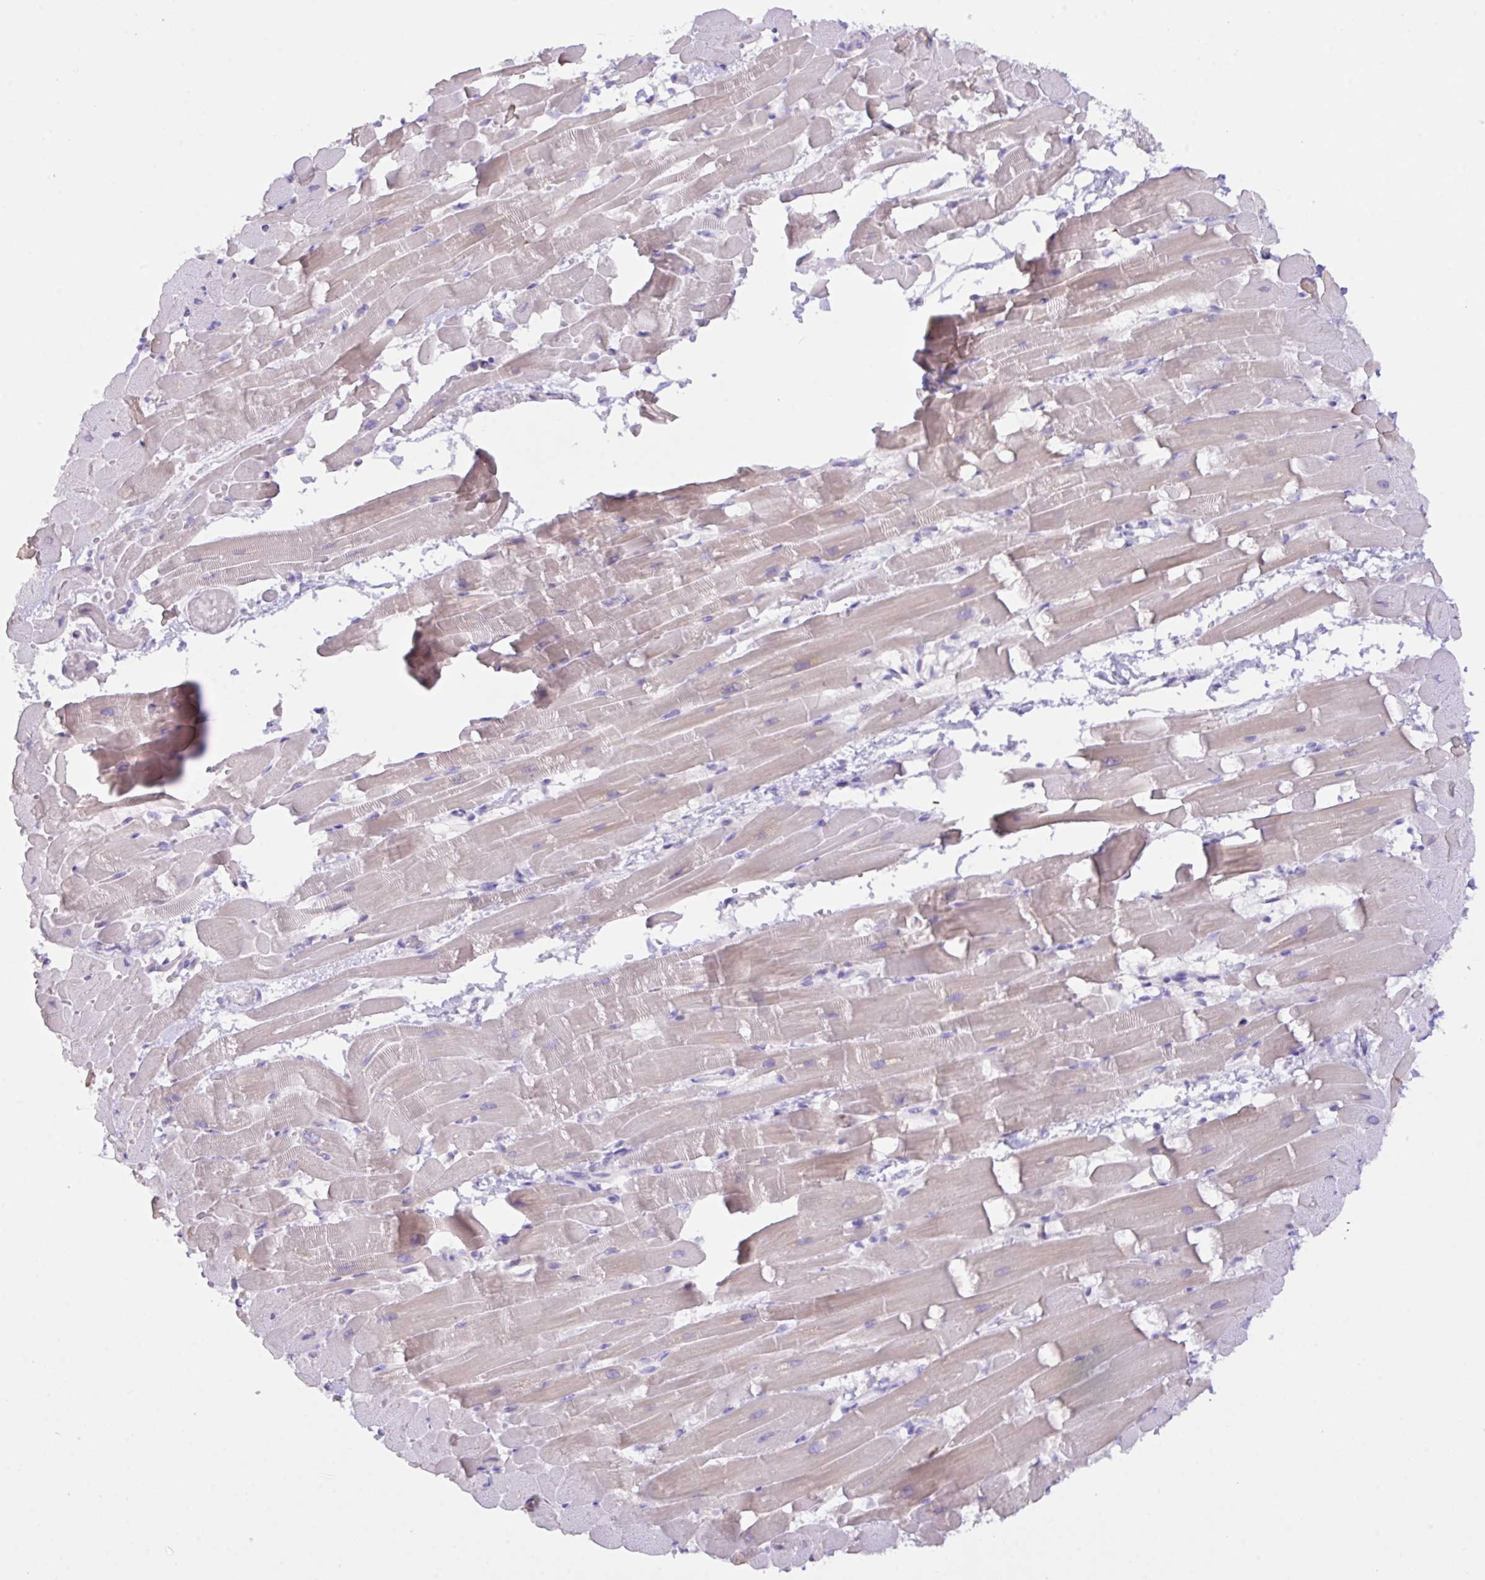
{"staining": {"intensity": "weak", "quantity": "25%-75%", "location": "cytoplasmic/membranous"}, "tissue": "heart muscle", "cell_type": "Cardiomyocytes", "image_type": "normal", "snomed": [{"axis": "morphology", "description": "Normal tissue, NOS"}, {"axis": "topography", "description": "Heart"}], "caption": "DAB (3,3'-diaminobenzidine) immunohistochemical staining of benign human heart muscle reveals weak cytoplasmic/membranous protein staining in about 25%-75% of cardiomyocytes. Immunohistochemistry stains the protein in brown and the nuclei are stained blue.", "gene": "CST11", "patient": {"sex": "male", "age": 37}}